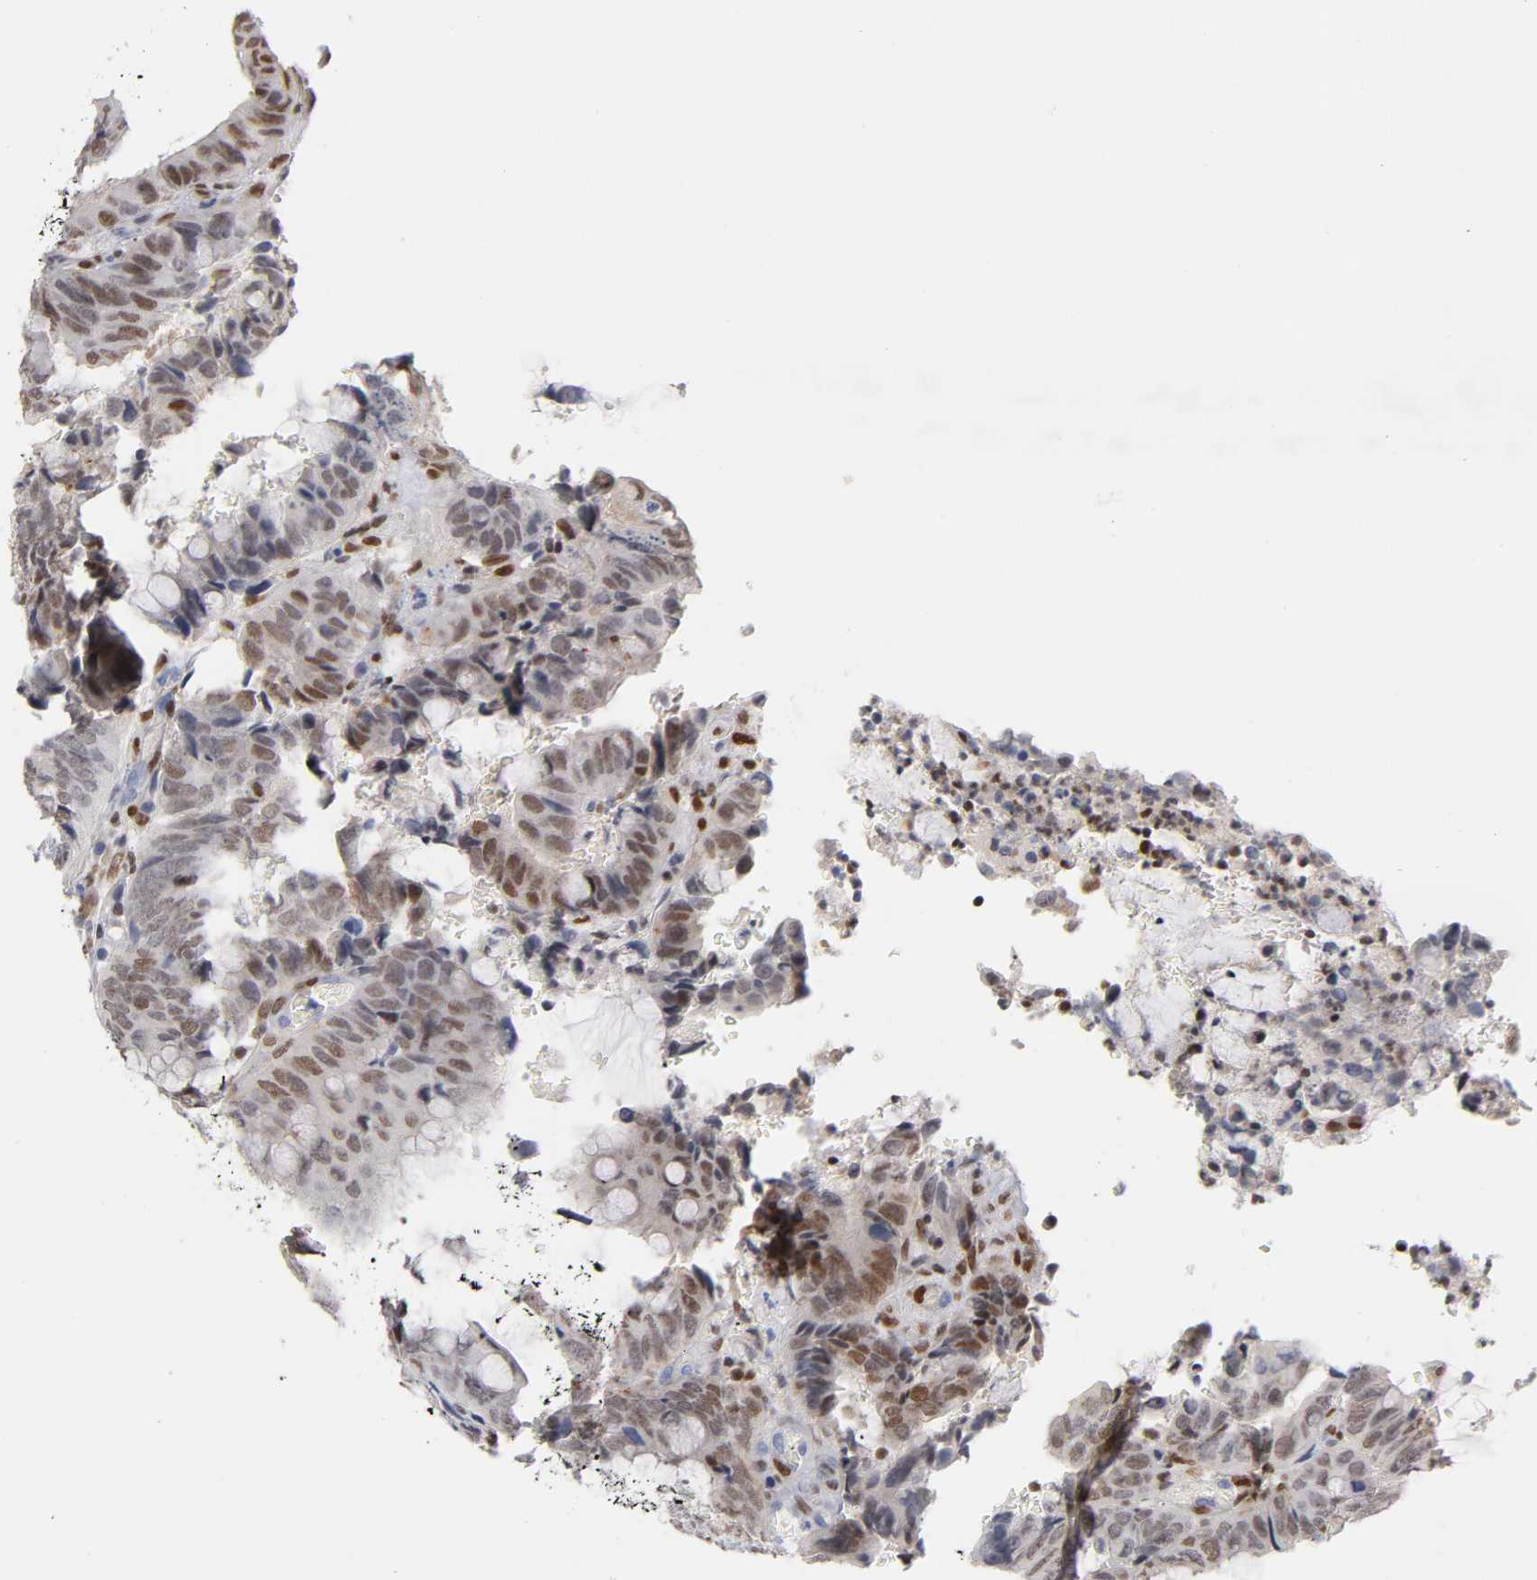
{"staining": {"intensity": "weak", "quantity": "25%-75%", "location": "nuclear"}, "tissue": "colorectal cancer", "cell_type": "Tumor cells", "image_type": "cancer", "snomed": [{"axis": "morphology", "description": "Normal tissue, NOS"}, {"axis": "morphology", "description": "Adenocarcinoma, NOS"}, {"axis": "topography", "description": "Rectum"}, {"axis": "topography", "description": "Peripheral nerve tissue"}], "caption": "An immunohistochemistry (IHC) photomicrograph of neoplastic tissue is shown. Protein staining in brown labels weak nuclear positivity in colorectal cancer within tumor cells.", "gene": "RUNX1", "patient": {"sex": "male", "age": 92}}